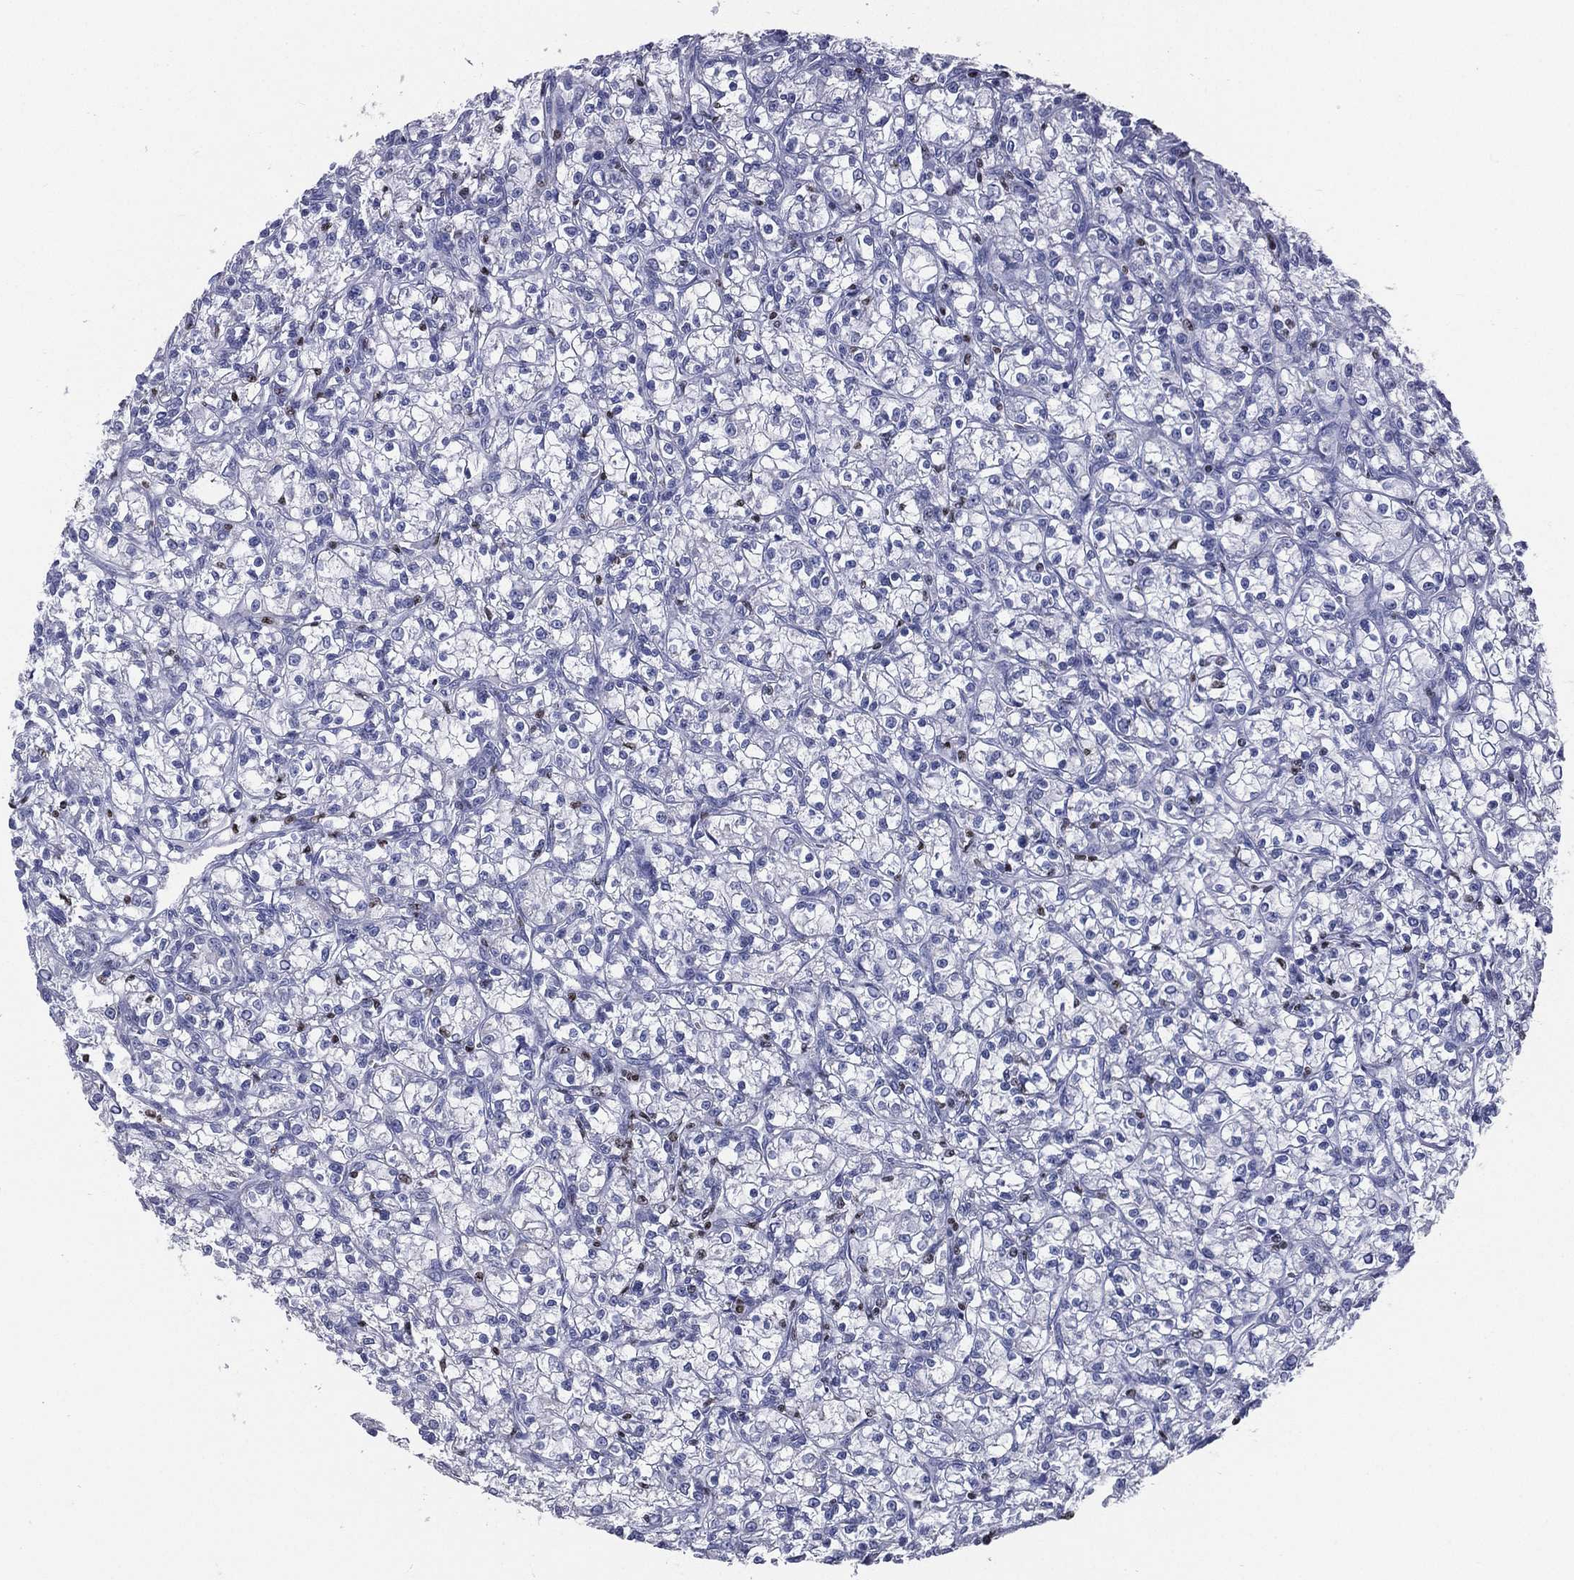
{"staining": {"intensity": "negative", "quantity": "none", "location": "none"}, "tissue": "renal cancer", "cell_type": "Tumor cells", "image_type": "cancer", "snomed": [{"axis": "morphology", "description": "Adenocarcinoma, NOS"}, {"axis": "topography", "description": "Kidney"}], "caption": "Protein analysis of renal cancer reveals no significant staining in tumor cells.", "gene": "PYHIN1", "patient": {"sex": "female", "age": 59}}